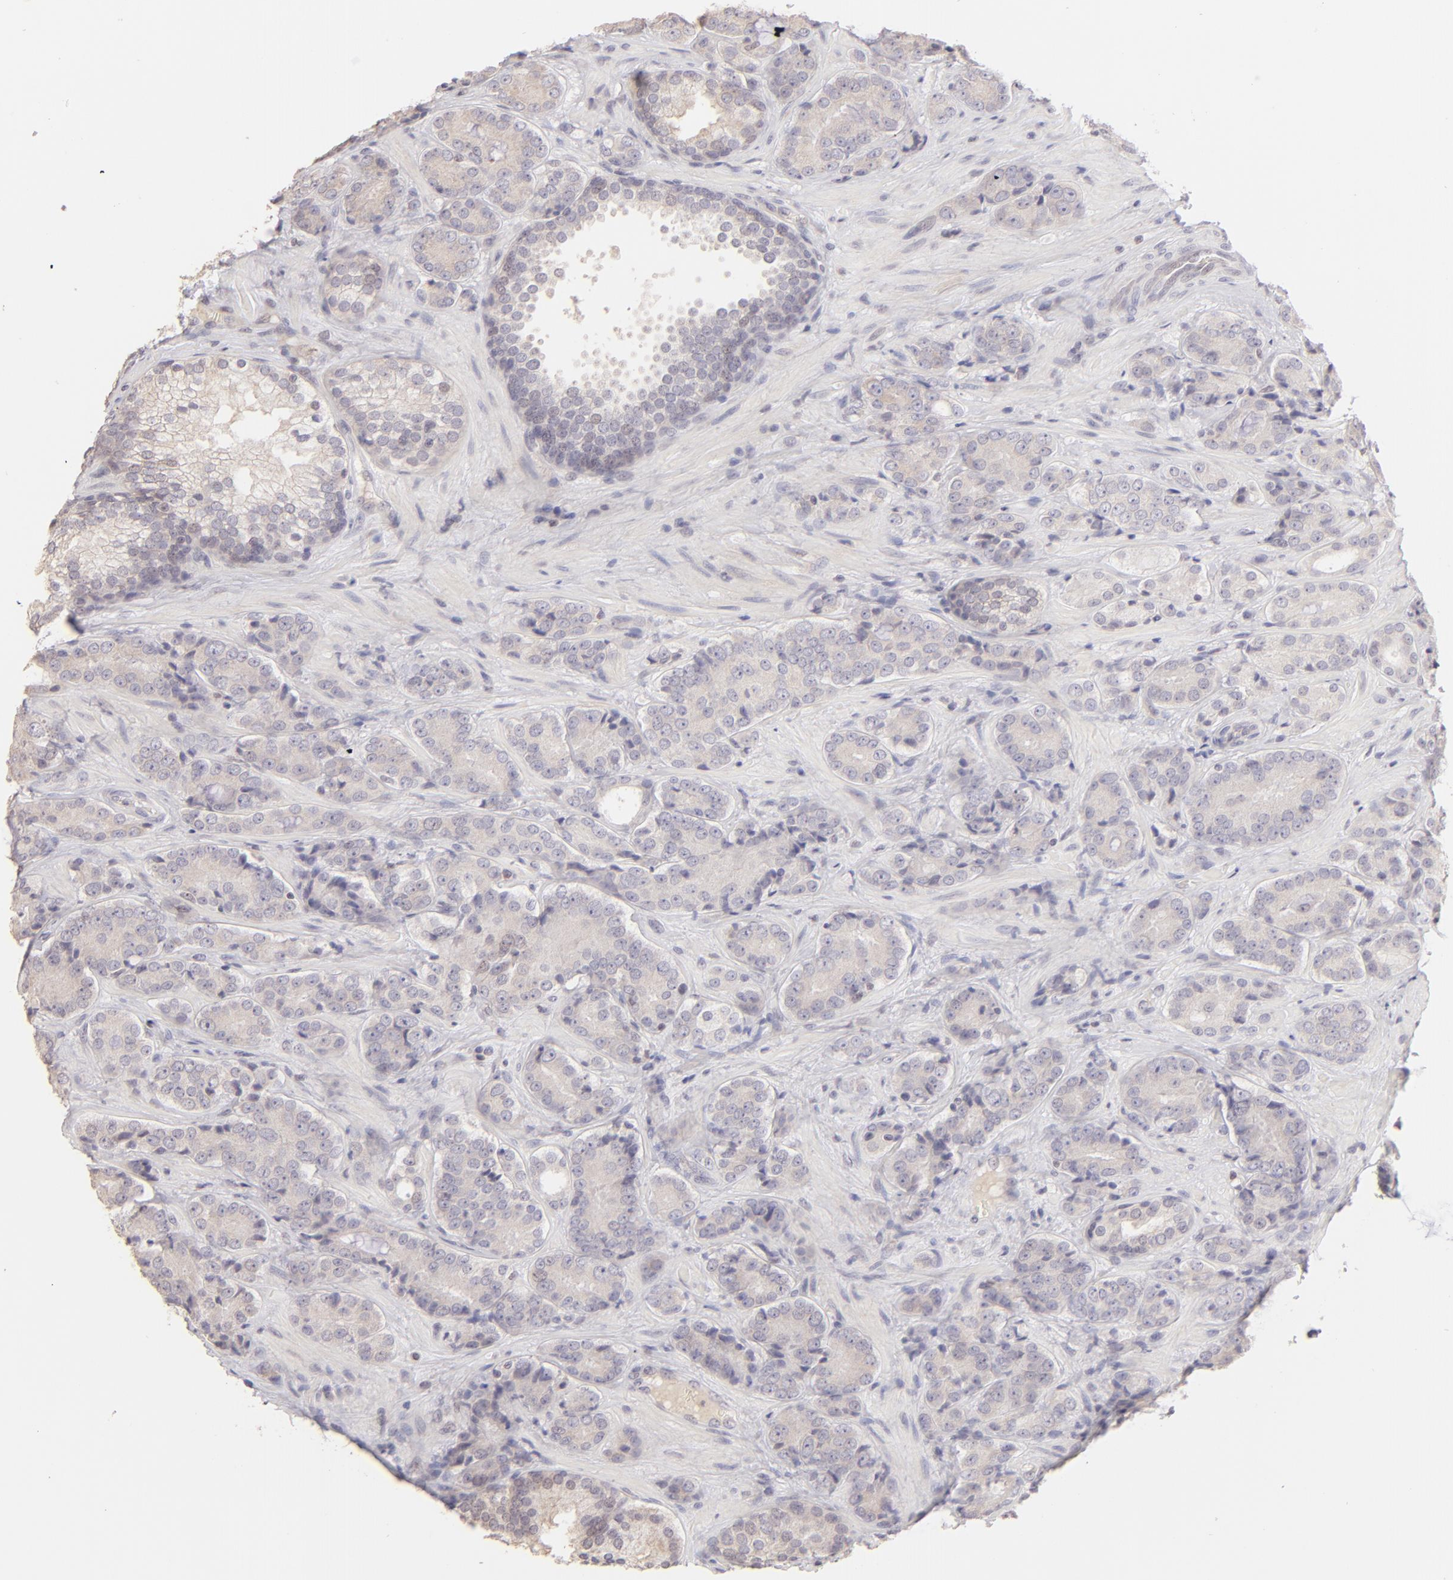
{"staining": {"intensity": "negative", "quantity": "none", "location": "none"}, "tissue": "prostate cancer", "cell_type": "Tumor cells", "image_type": "cancer", "snomed": [{"axis": "morphology", "description": "Adenocarcinoma, High grade"}, {"axis": "topography", "description": "Prostate"}], "caption": "Immunohistochemistry (IHC) image of neoplastic tissue: high-grade adenocarcinoma (prostate) stained with DAB demonstrates no significant protein positivity in tumor cells.", "gene": "MAGEA1", "patient": {"sex": "male", "age": 70}}